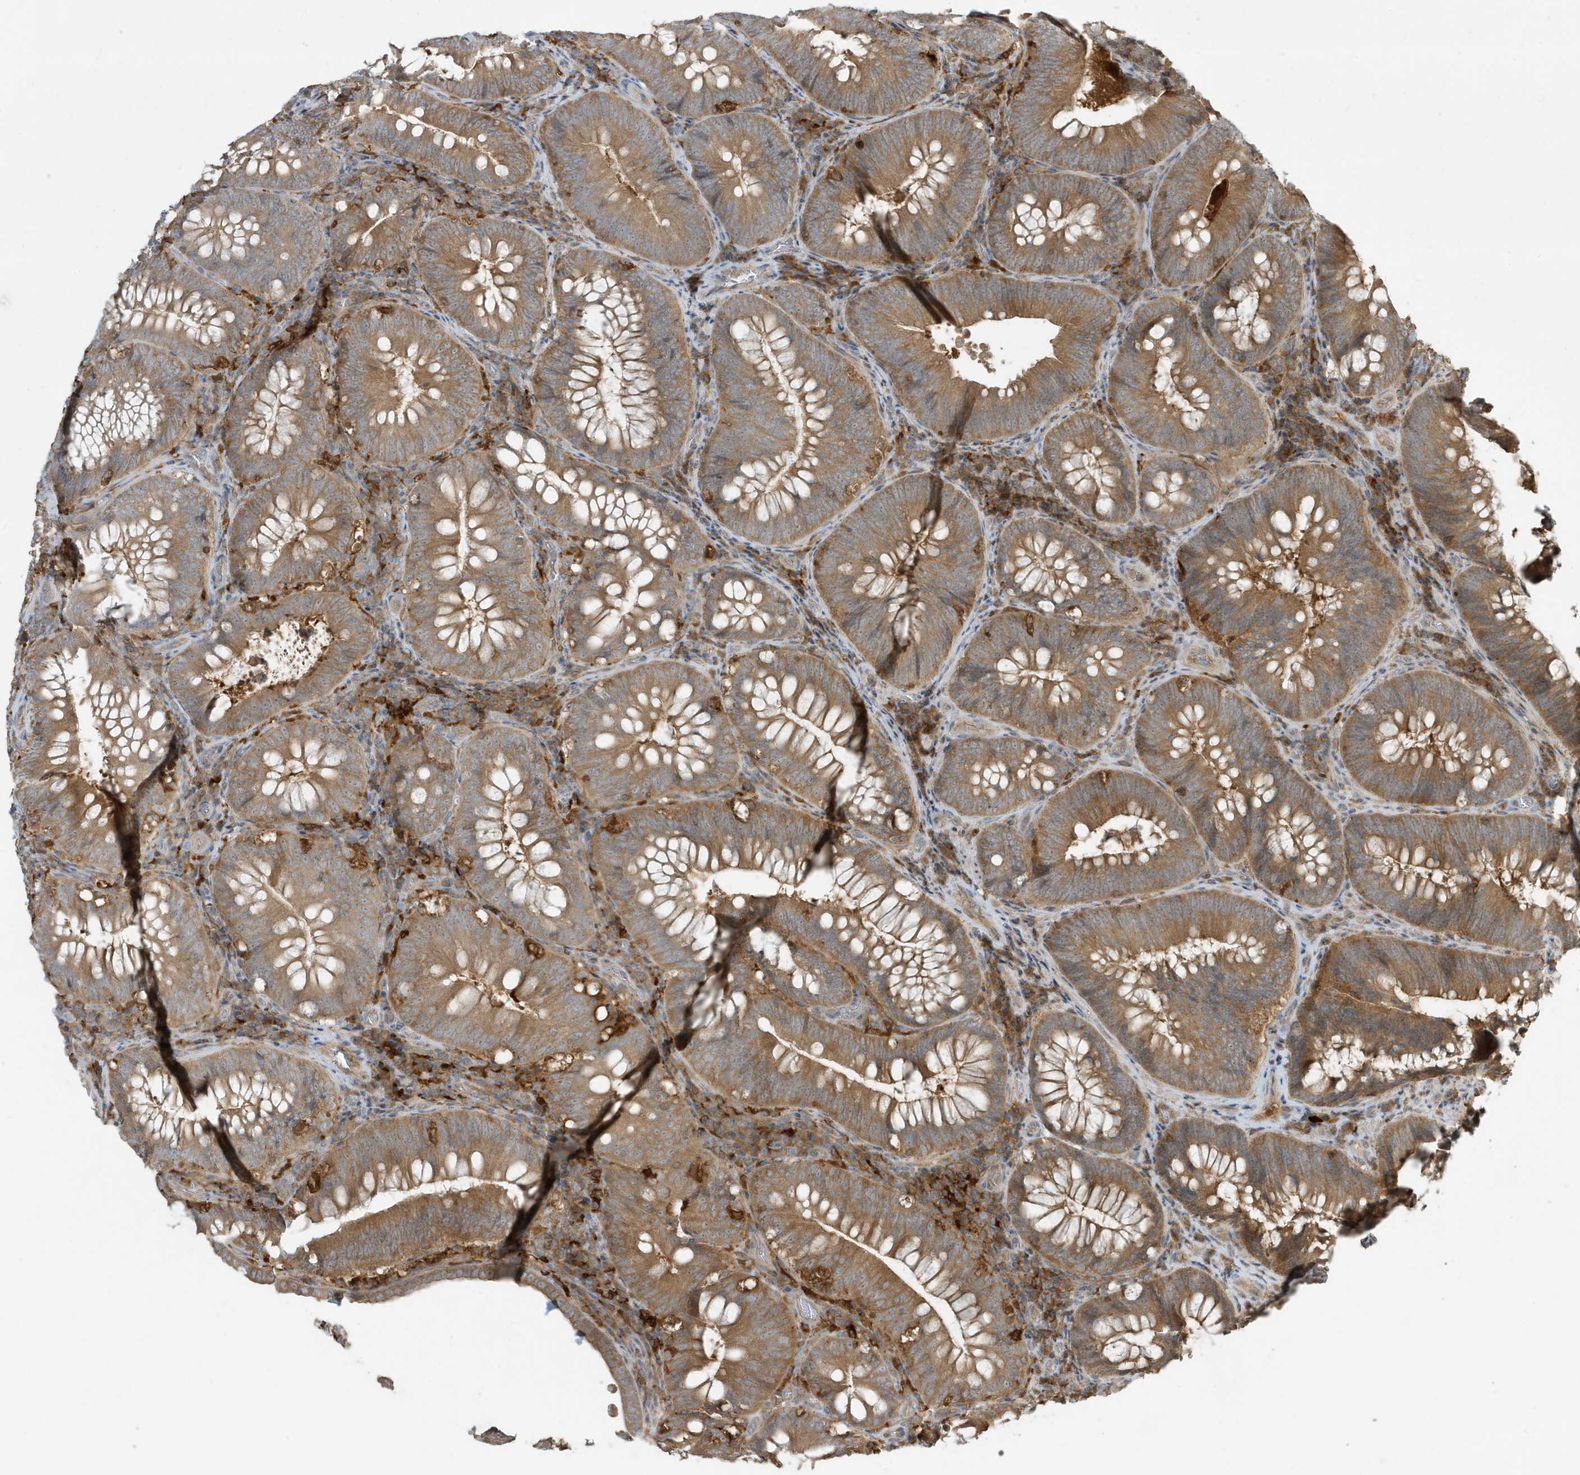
{"staining": {"intensity": "moderate", "quantity": ">75%", "location": "cytoplasmic/membranous"}, "tissue": "colorectal cancer", "cell_type": "Tumor cells", "image_type": "cancer", "snomed": [{"axis": "morphology", "description": "Normal tissue, NOS"}, {"axis": "topography", "description": "Colon"}], "caption": "High-magnification brightfield microscopy of colorectal cancer stained with DAB (3,3'-diaminobenzidine) (brown) and counterstained with hematoxylin (blue). tumor cells exhibit moderate cytoplasmic/membranous staining is seen in approximately>75% of cells.", "gene": "ABTB1", "patient": {"sex": "female", "age": 82}}